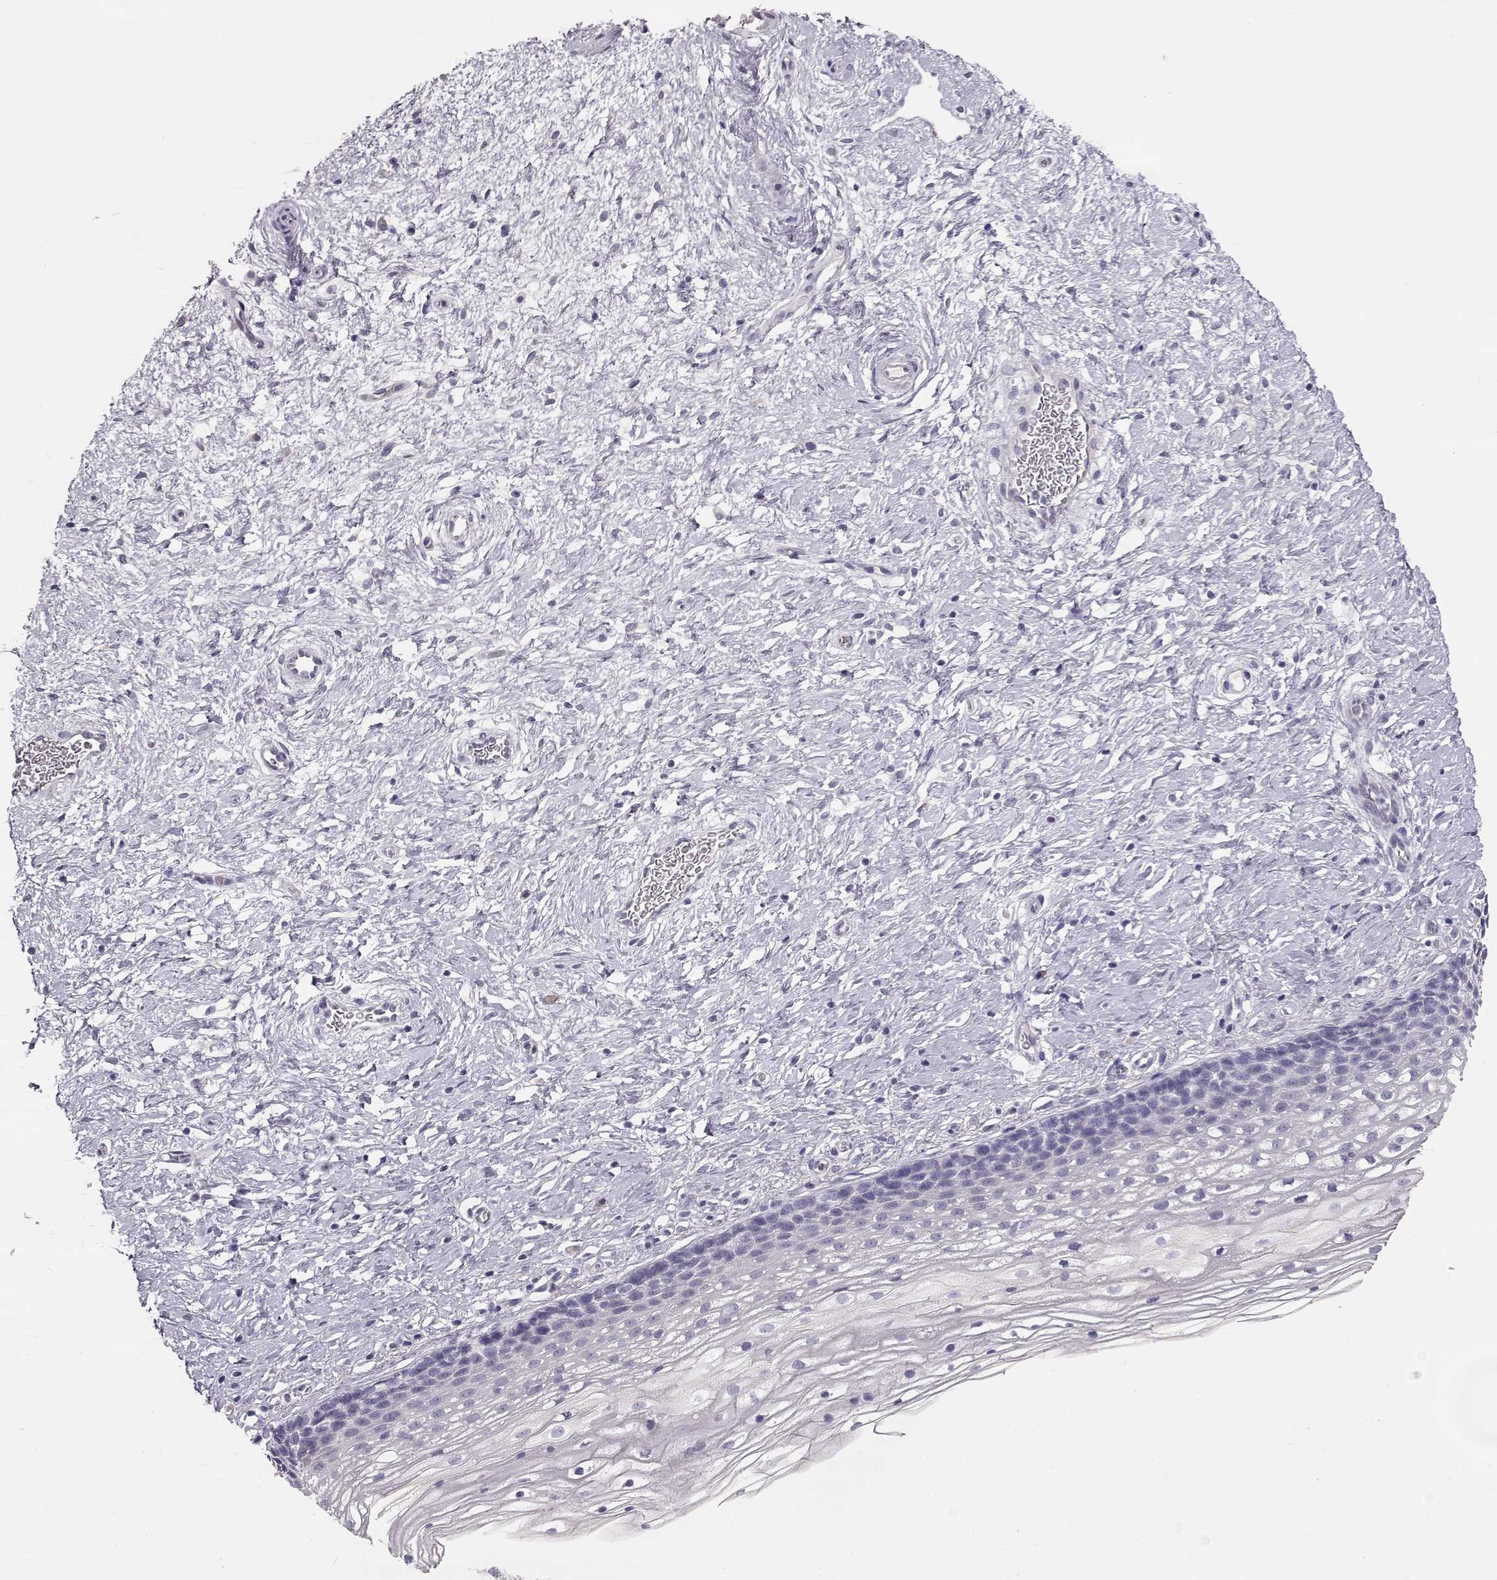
{"staining": {"intensity": "negative", "quantity": "none", "location": "none"}, "tissue": "cervix", "cell_type": "Glandular cells", "image_type": "normal", "snomed": [{"axis": "morphology", "description": "Normal tissue, NOS"}, {"axis": "topography", "description": "Cervix"}], "caption": "Immunohistochemical staining of normal human cervix exhibits no significant expression in glandular cells. (DAB (3,3'-diaminobenzidine) IHC visualized using brightfield microscopy, high magnification).", "gene": "GLIPR1L2", "patient": {"sex": "female", "age": 34}}